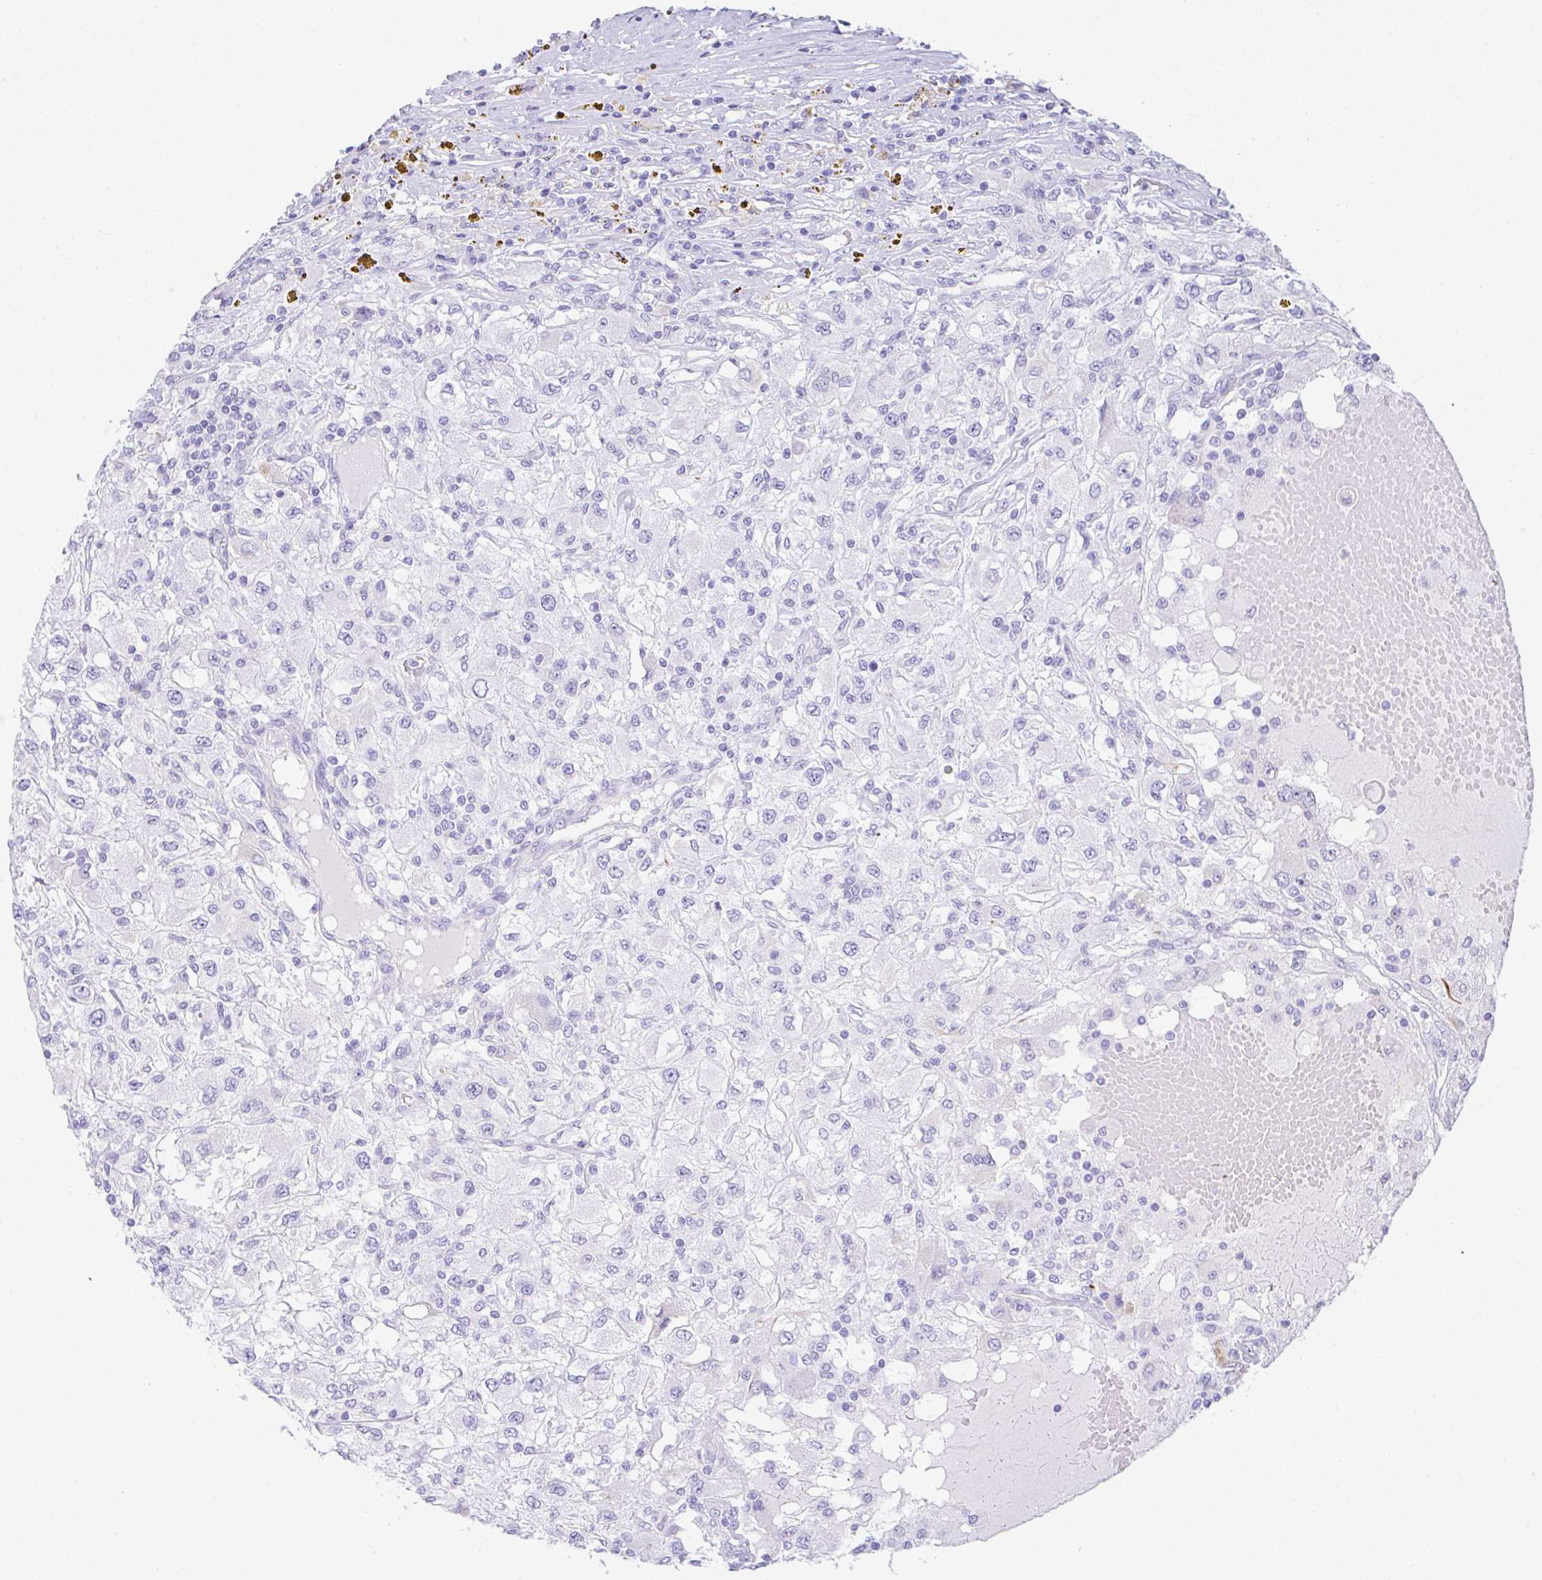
{"staining": {"intensity": "negative", "quantity": "none", "location": "none"}, "tissue": "renal cancer", "cell_type": "Tumor cells", "image_type": "cancer", "snomed": [{"axis": "morphology", "description": "Adenocarcinoma, NOS"}, {"axis": "topography", "description": "Kidney"}], "caption": "An image of renal adenocarcinoma stained for a protein exhibits no brown staining in tumor cells. (DAB immunohistochemistry (IHC) with hematoxylin counter stain).", "gene": "NDUFAF8", "patient": {"sex": "female", "age": 67}}